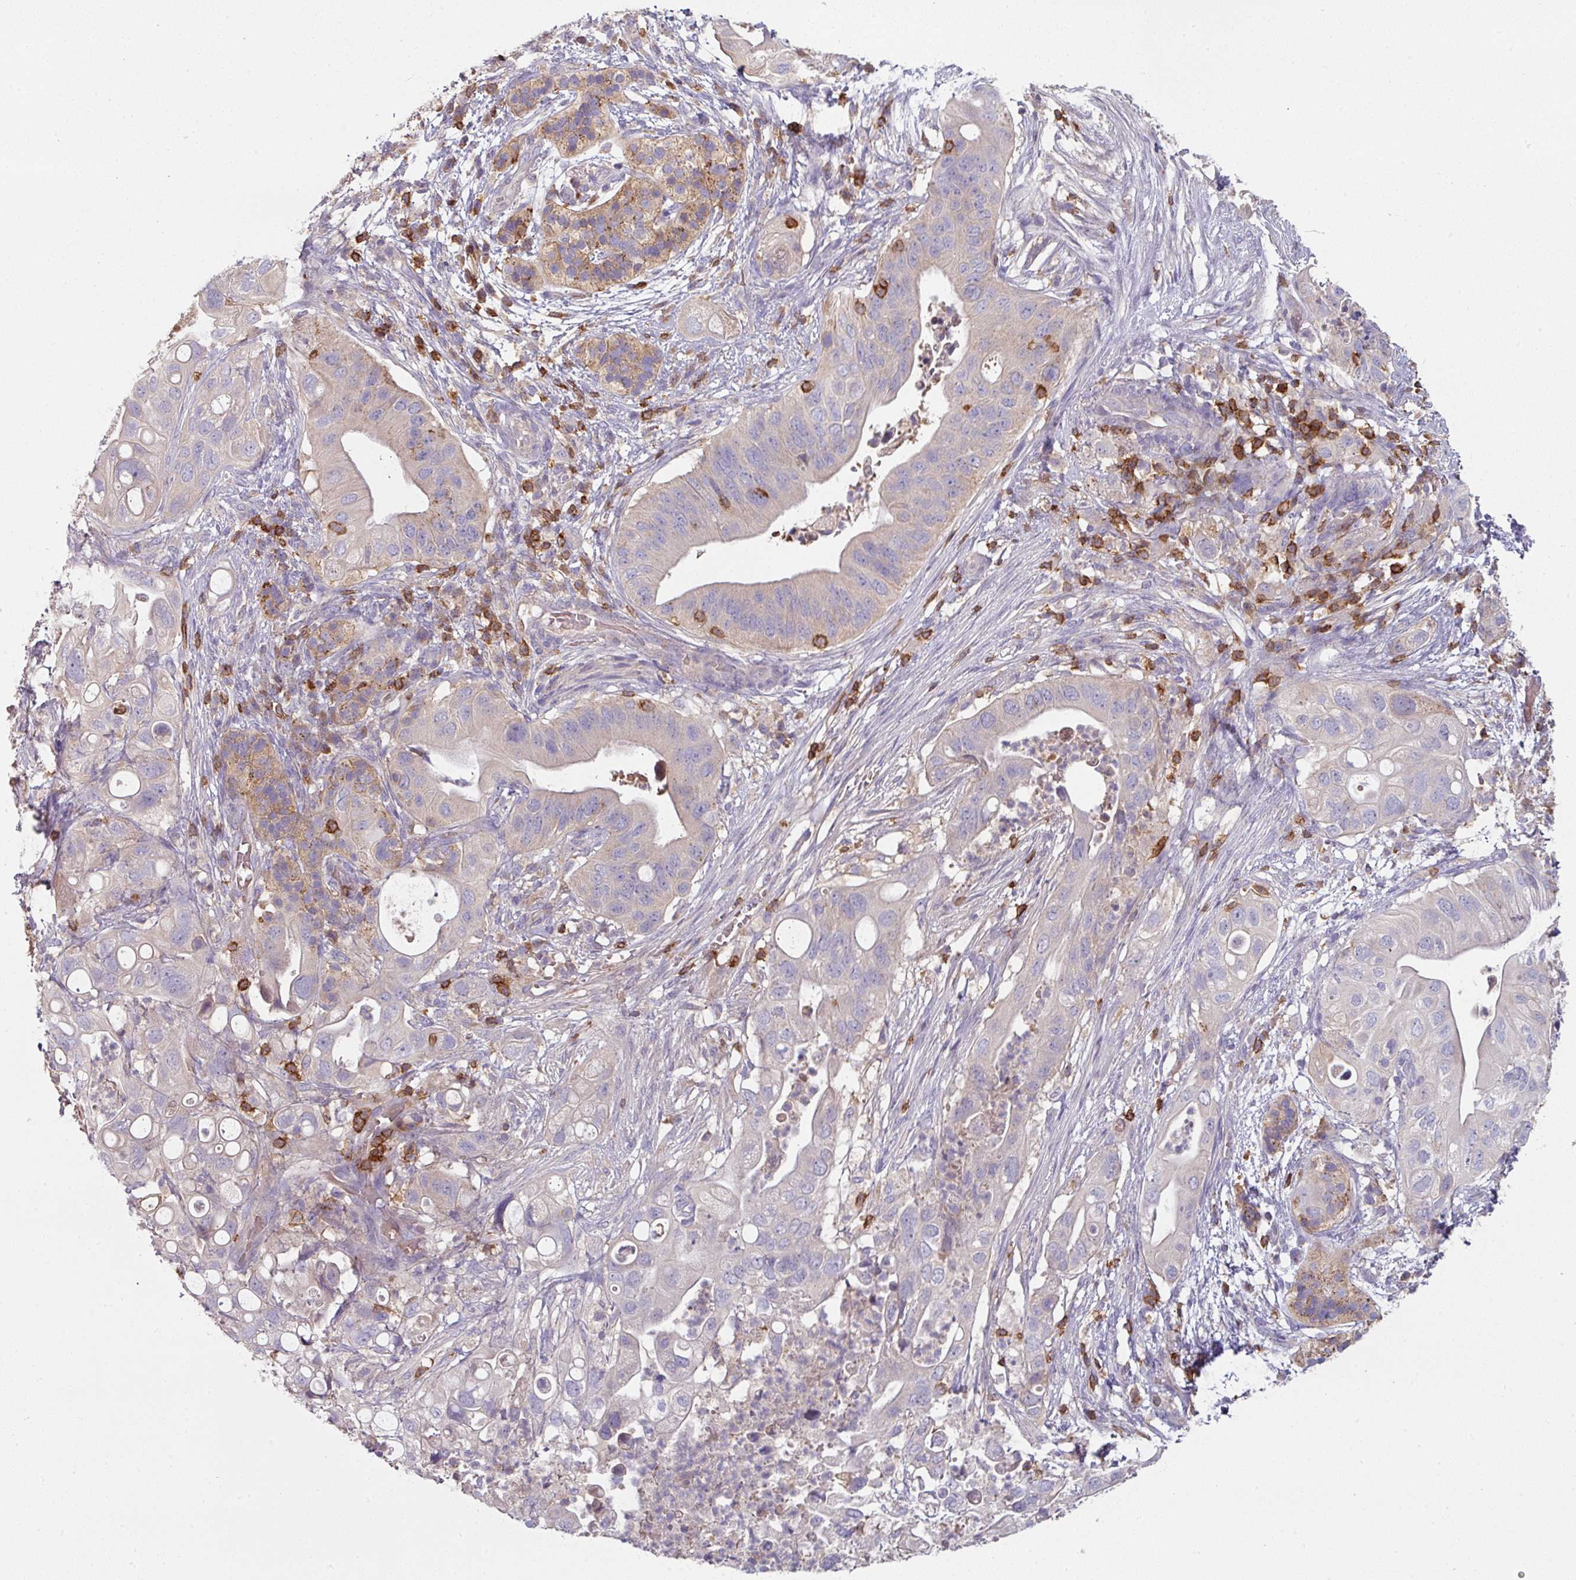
{"staining": {"intensity": "negative", "quantity": "none", "location": "none"}, "tissue": "pancreatic cancer", "cell_type": "Tumor cells", "image_type": "cancer", "snomed": [{"axis": "morphology", "description": "Adenocarcinoma, NOS"}, {"axis": "topography", "description": "Pancreas"}], "caption": "A photomicrograph of human pancreatic cancer is negative for staining in tumor cells.", "gene": "CD3G", "patient": {"sex": "female", "age": 72}}